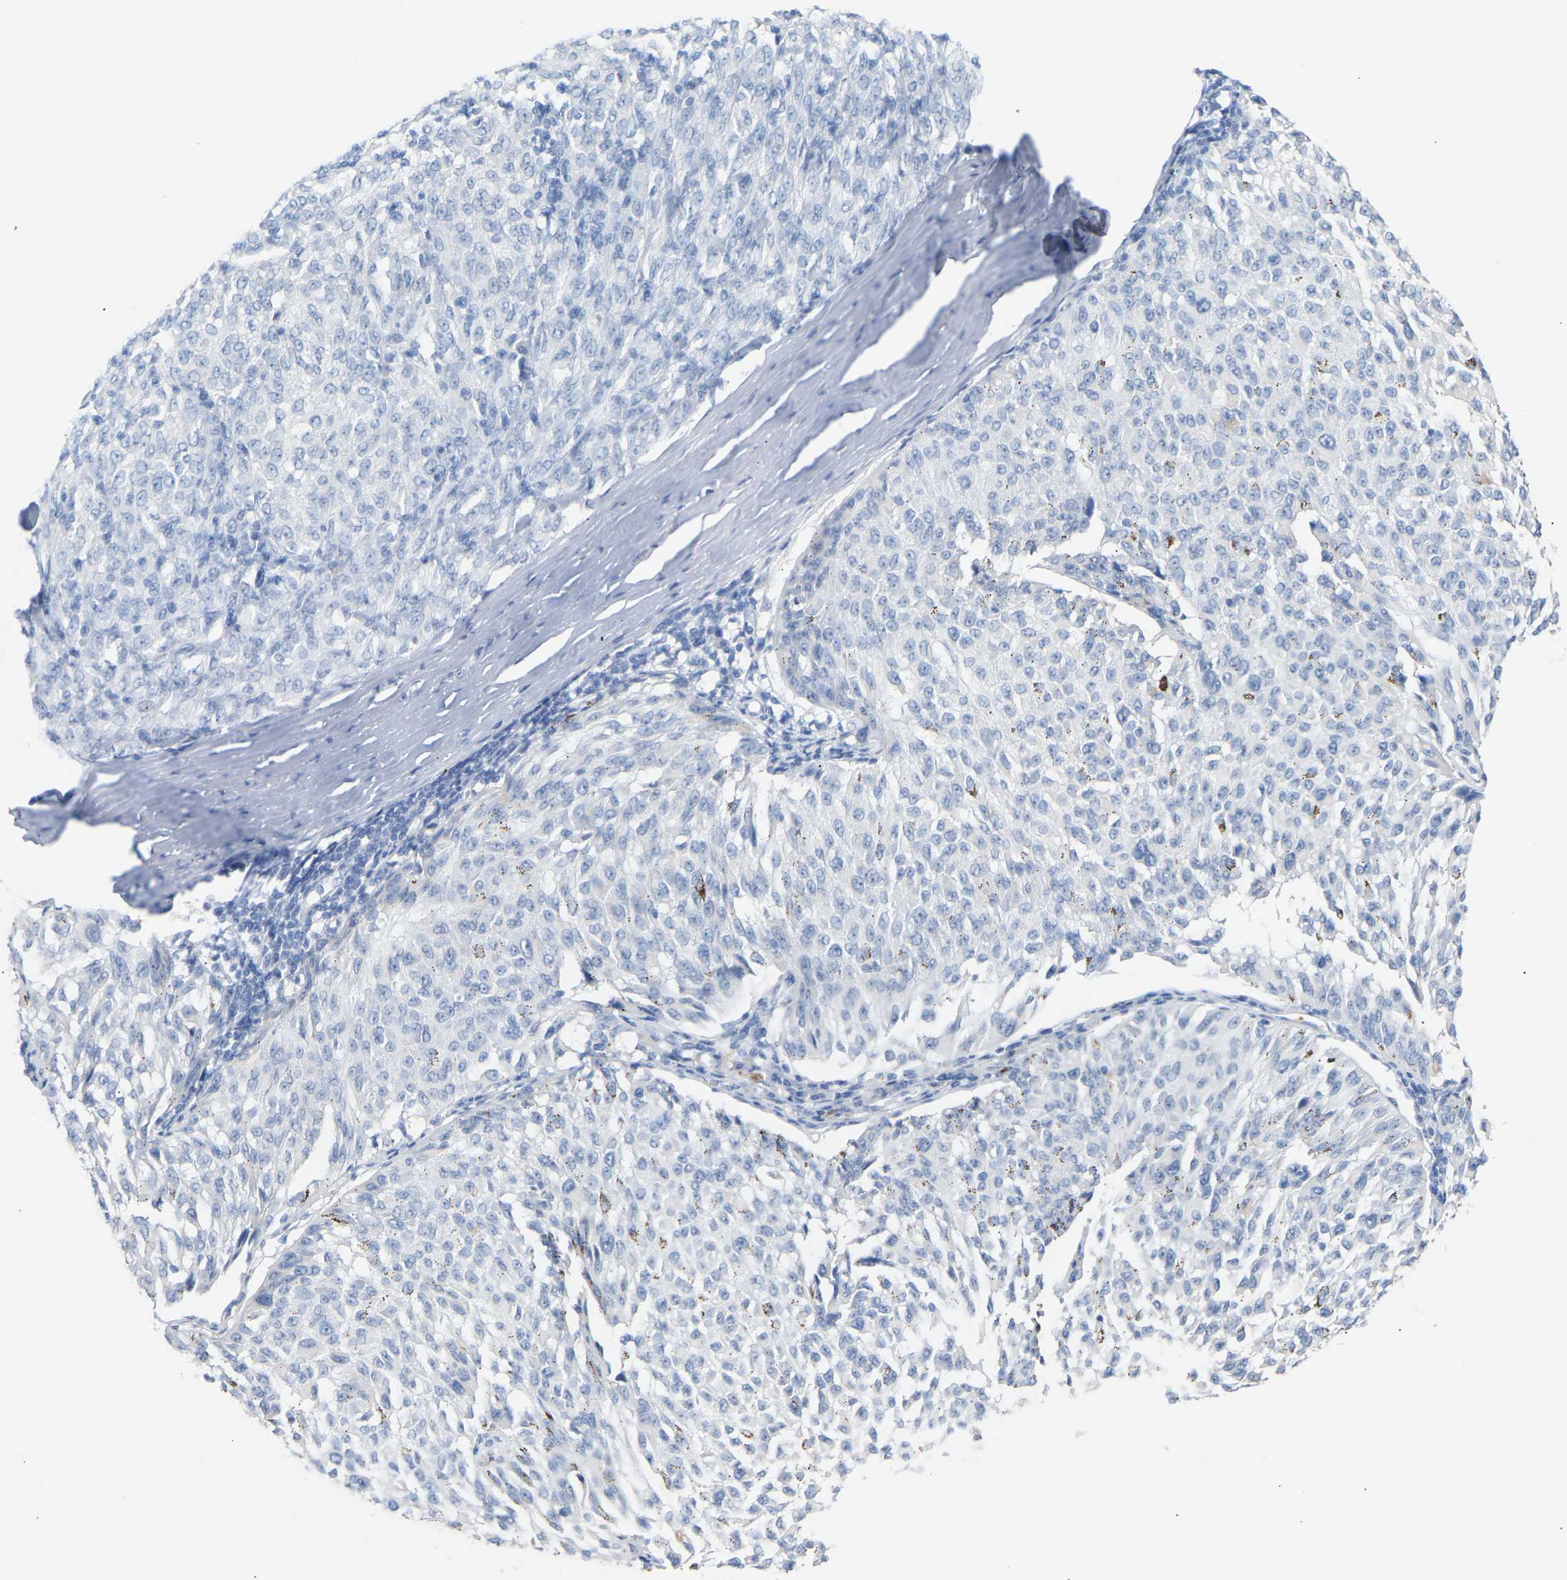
{"staining": {"intensity": "negative", "quantity": "none", "location": "none"}, "tissue": "melanoma", "cell_type": "Tumor cells", "image_type": "cancer", "snomed": [{"axis": "morphology", "description": "Malignant melanoma, NOS"}, {"axis": "topography", "description": "Skin"}], "caption": "This is an immunohistochemistry (IHC) image of melanoma. There is no staining in tumor cells.", "gene": "PEX1", "patient": {"sex": "female", "age": 72}}